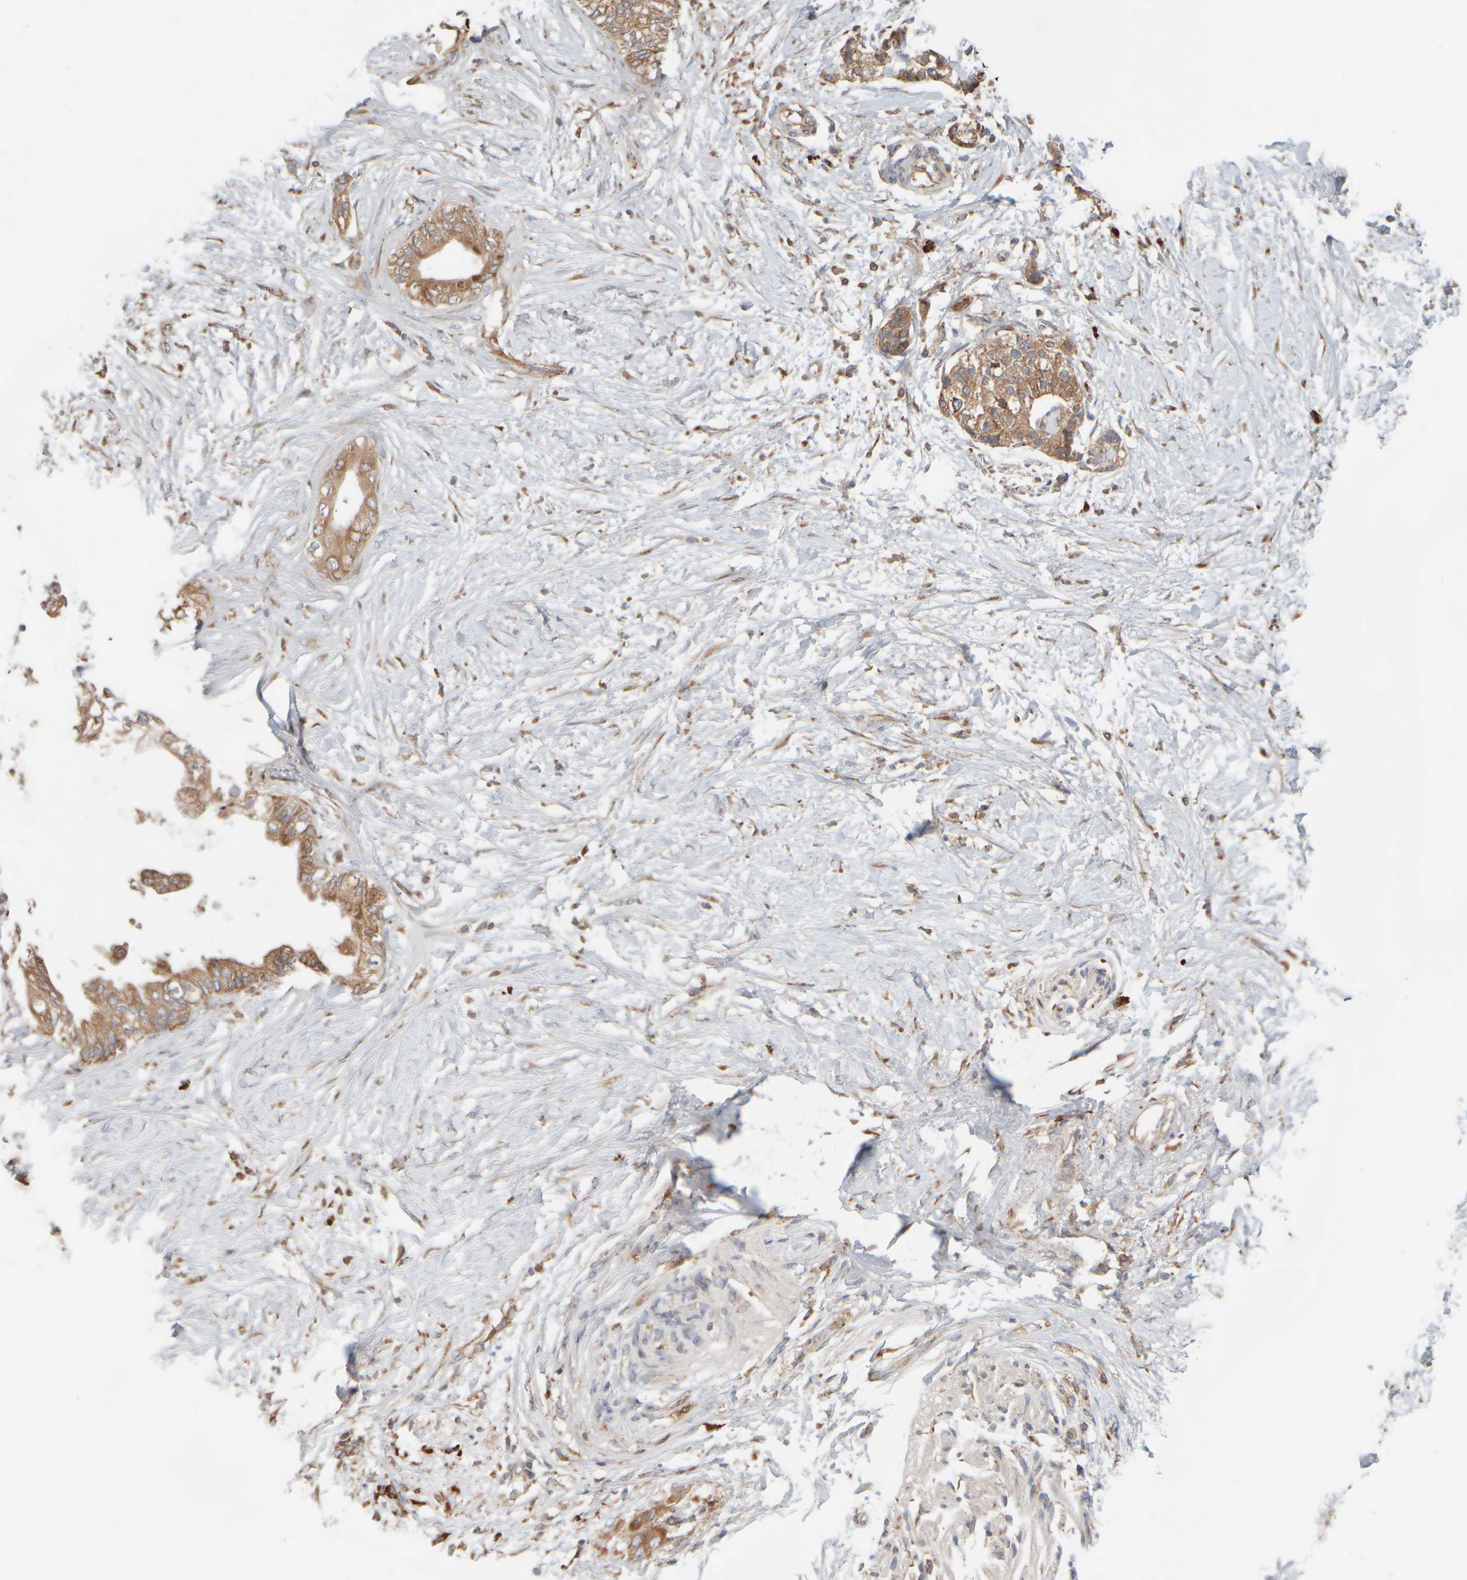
{"staining": {"intensity": "moderate", "quantity": ">75%", "location": "cytoplasmic/membranous"}, "tissue": "pancreatic cancer", "cell_type": "Tumor cells", "image_type": "cancer", "snomed": [{"axis": "morphology", "description": "Normal tissue, NOS"}, {"axis": "morphology", "description": "Adenocarcinoma, NOS"}, {"axis": "topography", "description": "Pancreas"}, {"axis": "topography", "description": "Duodenum"}], "caption": "Protein staining of pancreatic cancer (adenocarcinoma) tissue exhibits moderate cytoplasmic/membranous positivity in approximately >75% of tumor cells.", "gene": "EIF2B3", "patient": {"sex": "female", "age": 60}}